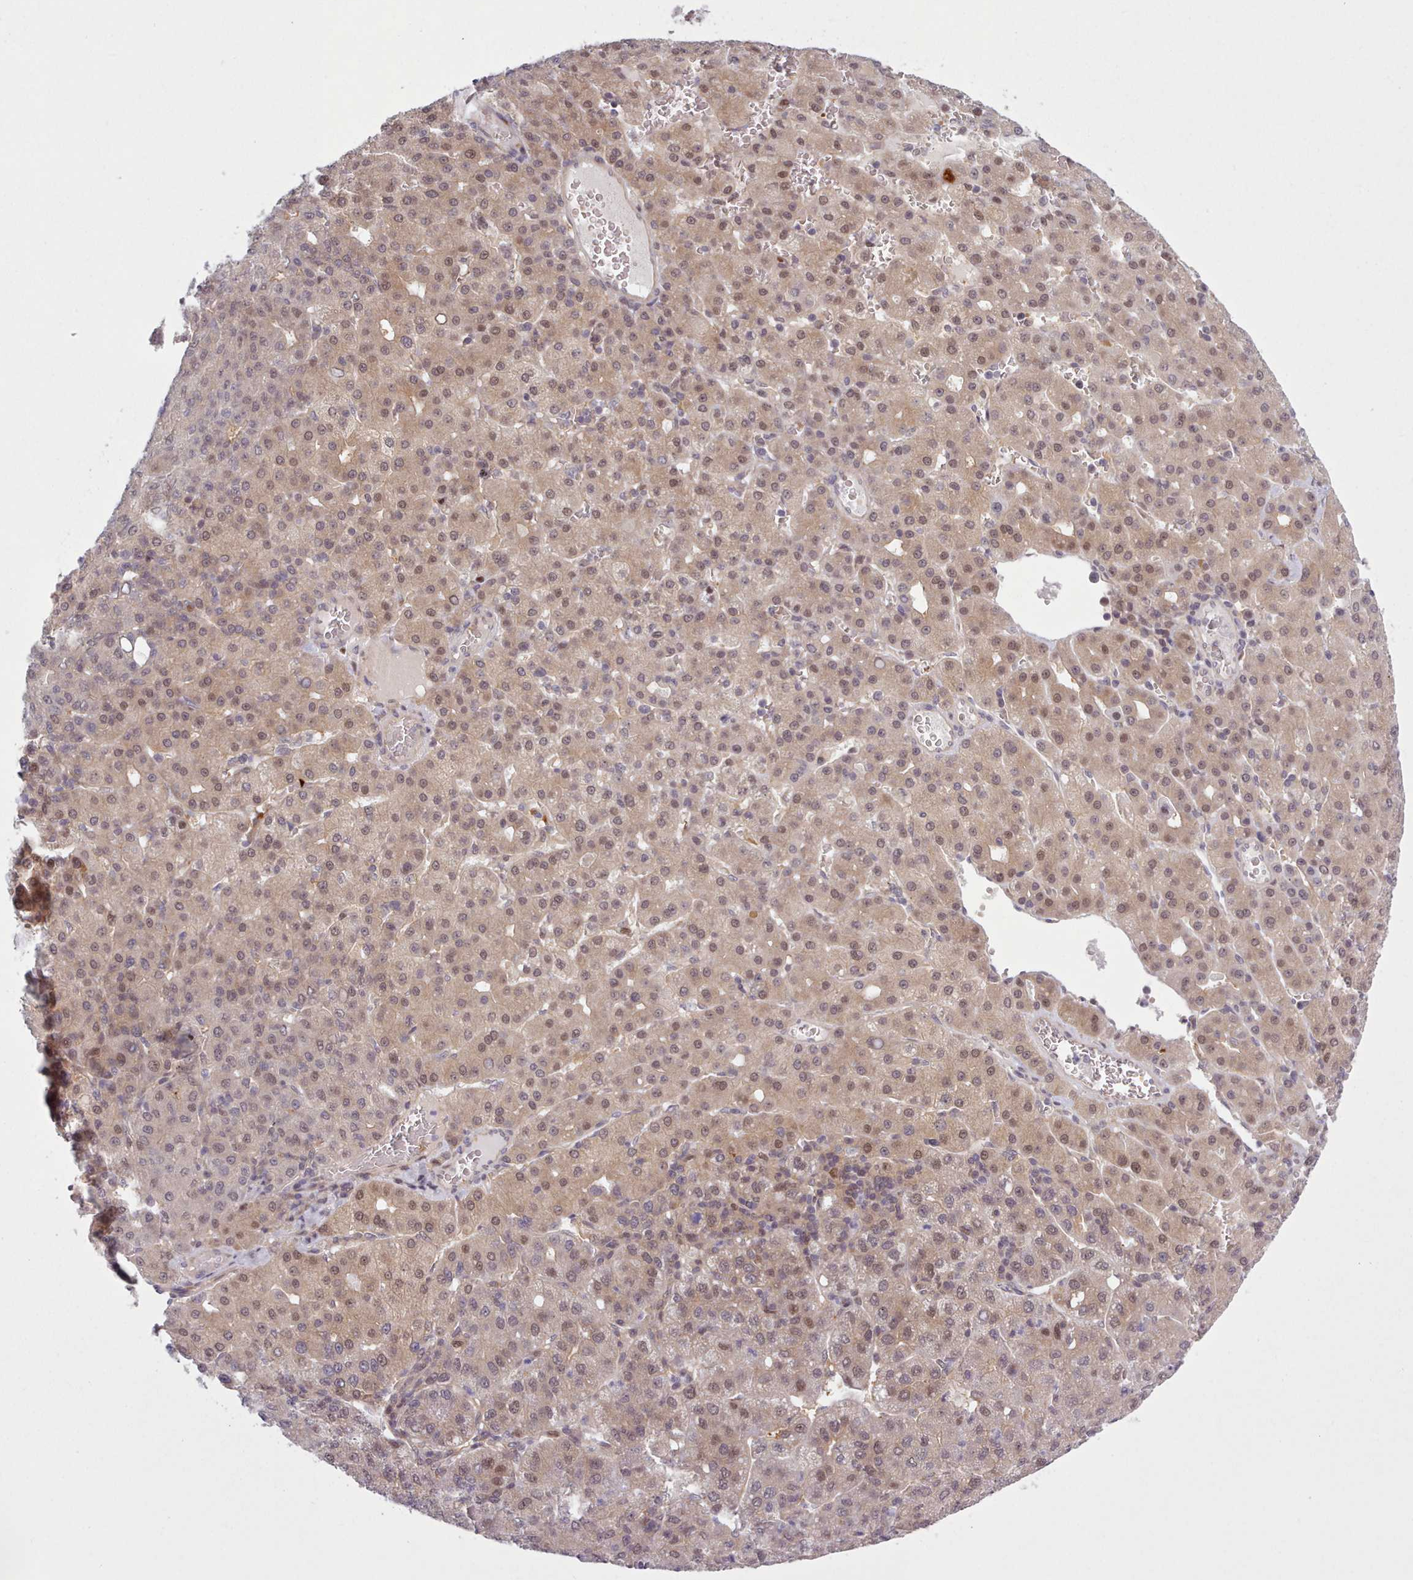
{"staining": {"intensity": "moderate", "quantity": "25%-75%", "location": "cytoplasmic/membranous,nuclear"}, "tissue": "liver cancer", "cell_type": "Tumor cells", "image_type": "cancer", "snomed": [{"axis": "morphology", "description": "Carcinoma, Hepatocellular, NOS"}, {"axis": "topography", "description": "Liver"}], "caption": "IHC of human liver cancer (hepatocellular carcinoma) demonstrates medium levels of moderate cytoplasmic/membranous and nuclear staining in about 25%-75% of tumor cells.", "gene": "KBTBD7", "patient": {"sex": "male", "age": 65}}